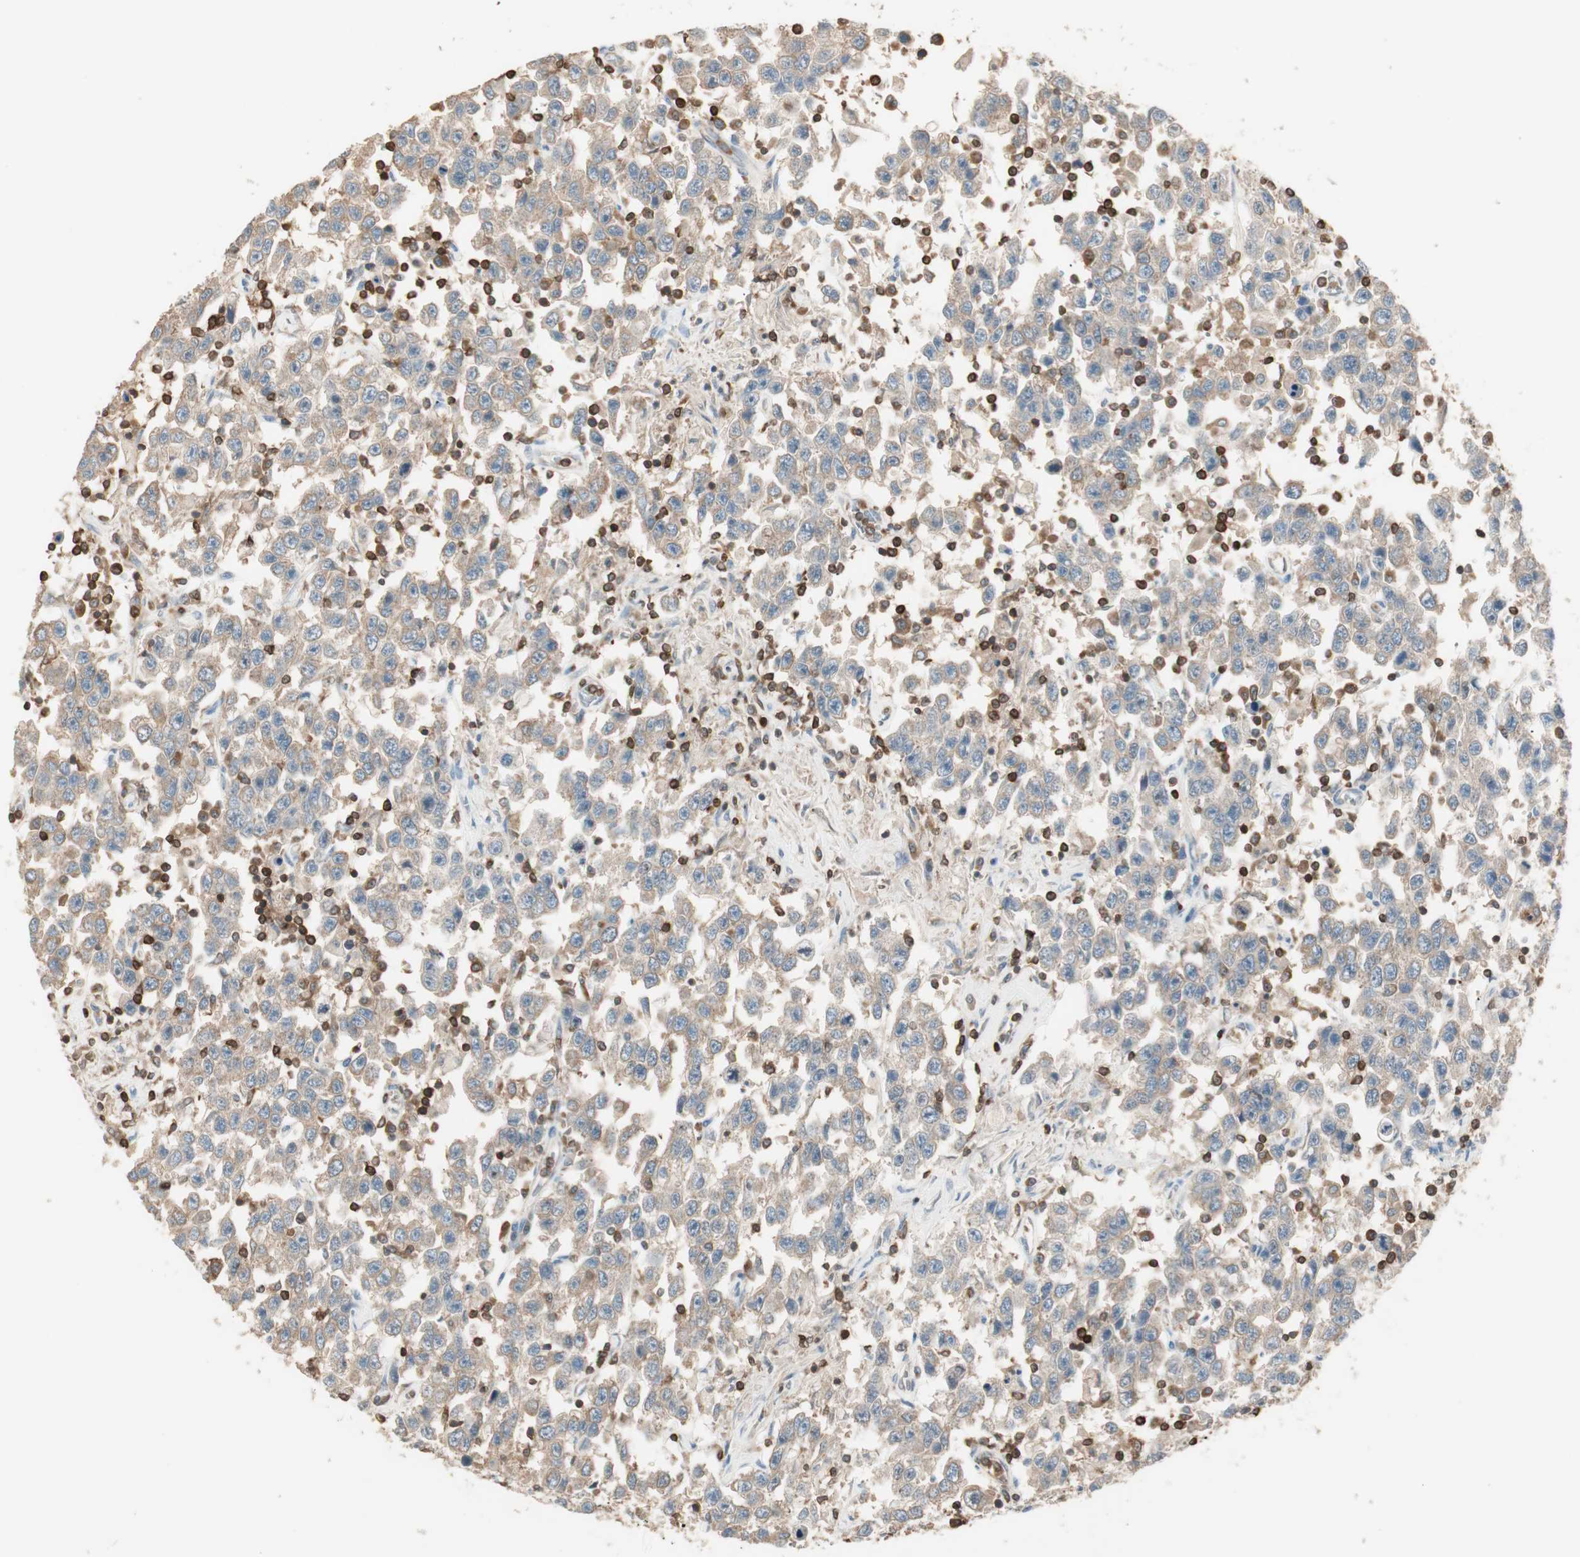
{"staining": {"intensity": "weak", "quantity": "25%-75%", "location": "cytoplasmic/membranous"}, "tissue": "testis cancer", "cell_type": "Tumor cells", "image_type": "cancer", "snomed": [{"axis": "morphology", "description": "Seminoma, NOS"}, {"axis": "topography", "description": "Testis"}], "caption": "DAB immunohistochemical staining of human seminoma (testis) shows weak cytoplasmic/membranous protein expression in about 25%-75% of tumor cells. The protein of interest is stained brown, and the nuclei are stained in blue (DAB (3,3'-diaminobenzidine) IHC with brightfield microscopy, high magnification).", "gene": "CRLF3", "patient": {"sex": "male", "age": 41}}